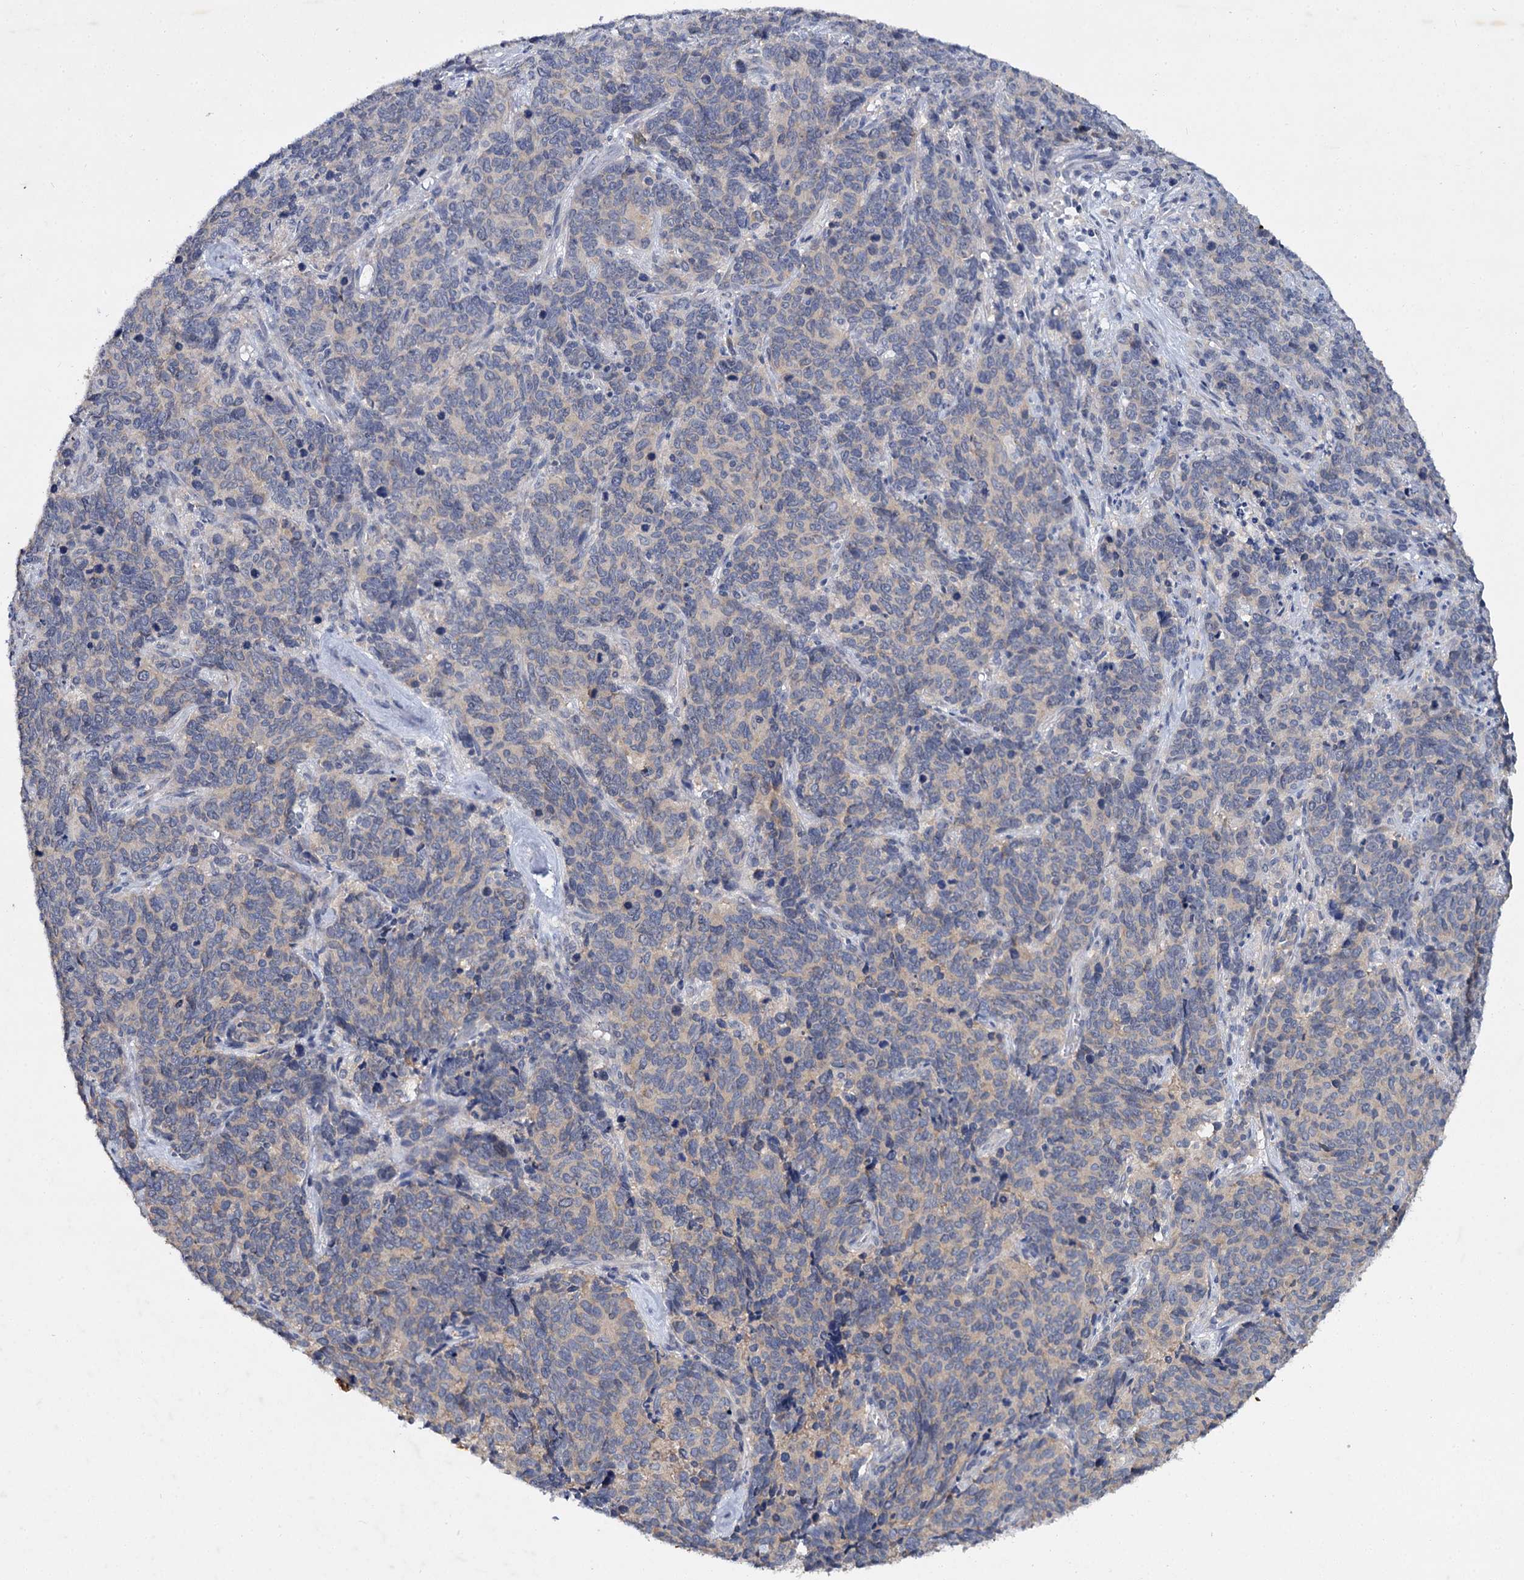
{"staining": {"intensity": "negative", "quantity": "none", "location": "none"}, "tissue": "cervical cancer", "cell_type": "Tumor cells", "image_type": "cancer", "snomed": [{"axis": "morphology", "description": "Squamous cell carcinoma, NOS"}, {"axis": "topography", "description": "Cervix"}], "caption": "Immunohistochemistry (IHC) image of human squamous cell carcinoma (cervical) stained for a protein (brown), which displays no staining in tumor cells.", "gene": "ATP9A", "patient": {"sex": "female", "age": 60}}